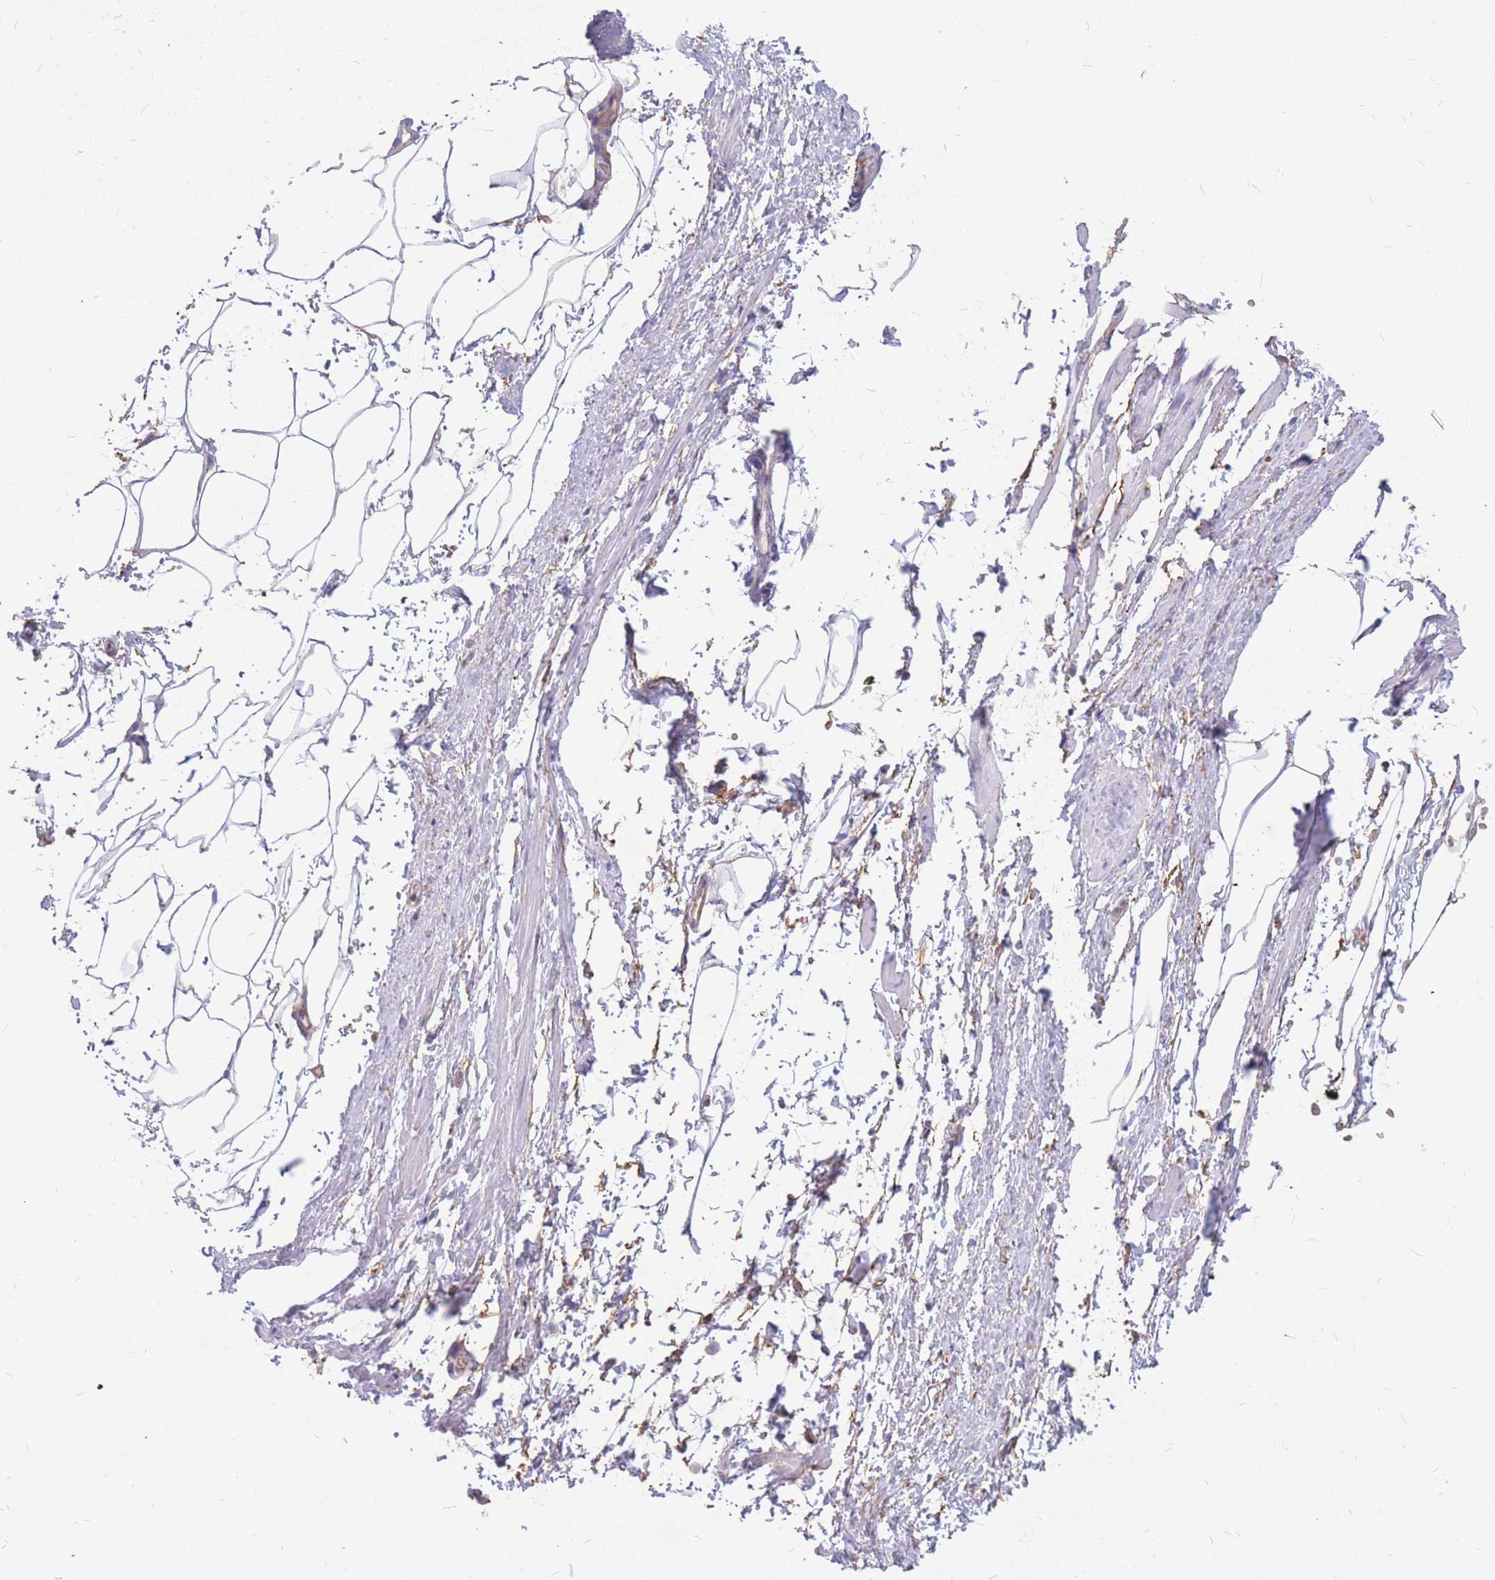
{"staining": {"intensity": "negative", "quantity": "none", "location": "none"}, "tissue": "adipose tissue", "cell_type": "Adipocytes", "image_type": "normal", "snomed": [{"axis": "morphology", "description": "Normal tissue, NOS"}, {"axis": "morphology", "description": "Adenocarcinoma, Low grade"}, {"axis": "topography", "description": "Prostate"}, {"axis": "topography", "description": "Peripheral nerve tissue"}], "caption": "High magnification brightfield microscopy of benign adipose tissue stained with DAB (3,3'-diaminobenzidine) (brown) and counterstained with hematoxylin (blue): adipocytes show no significant expression.", "gene": "ADD2", "patient": {"sex": "male", "age": 63}}